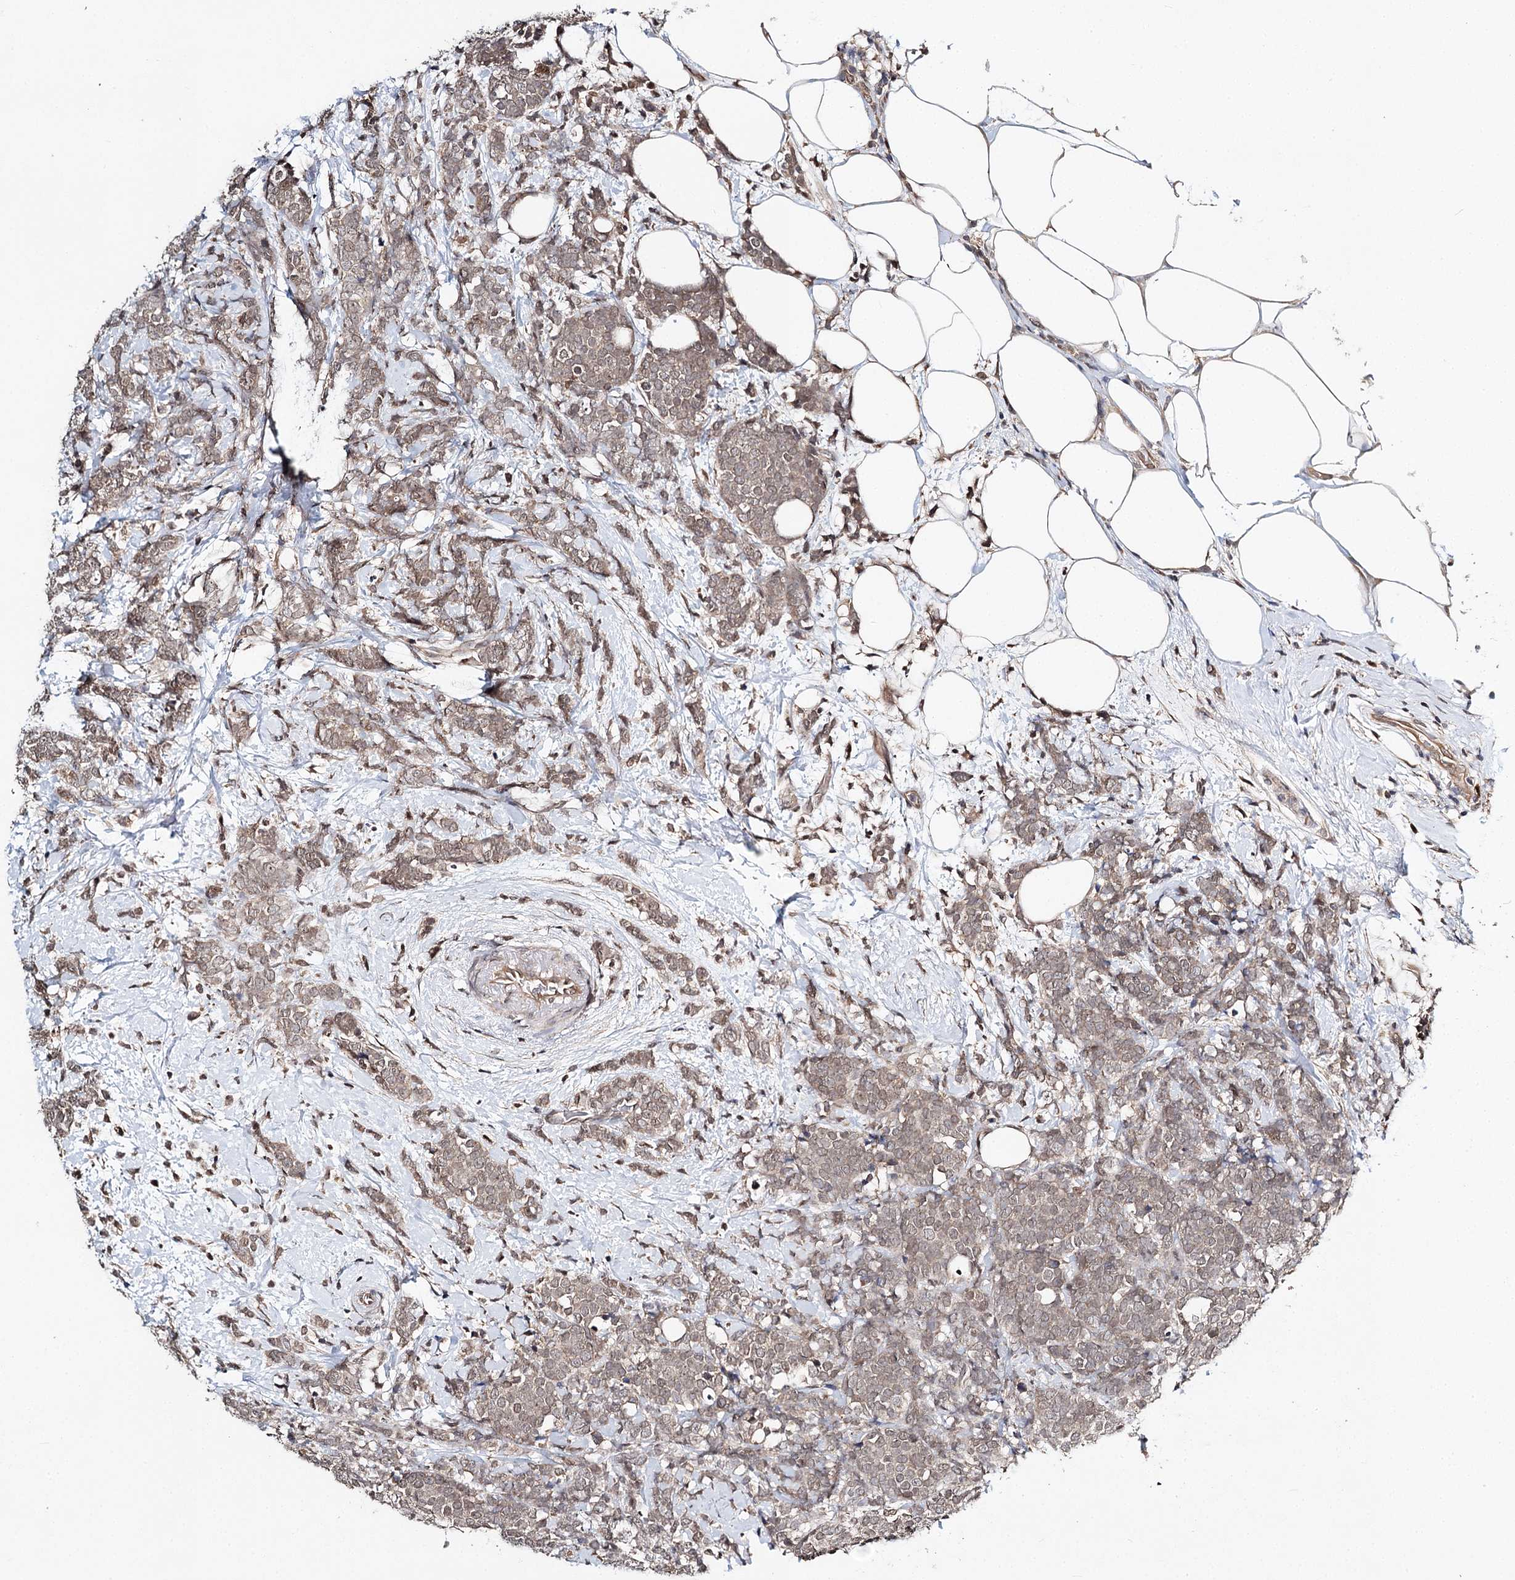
{"staining": {"intensity": "weak", "quantity": ">75%", "location": "cytoplasmic/membranous,nuclear"}, "tissue": "breast cancer", "cell_type": "Tumor cells", "image_type": "cancer", "snomed": [{"axis": "morphology", "description": "Lobular carcinoma"}, {"axis": "topography", "description": "Breast"}], "caption": "Breast cancer (lobular carcinoma) stained for a protein displays weak cytoplasmic/membranous and nuclear positivity in tumor cells.", "gene": "NOPCHAP1", "patient": {"sex": "female", "age": 58}}